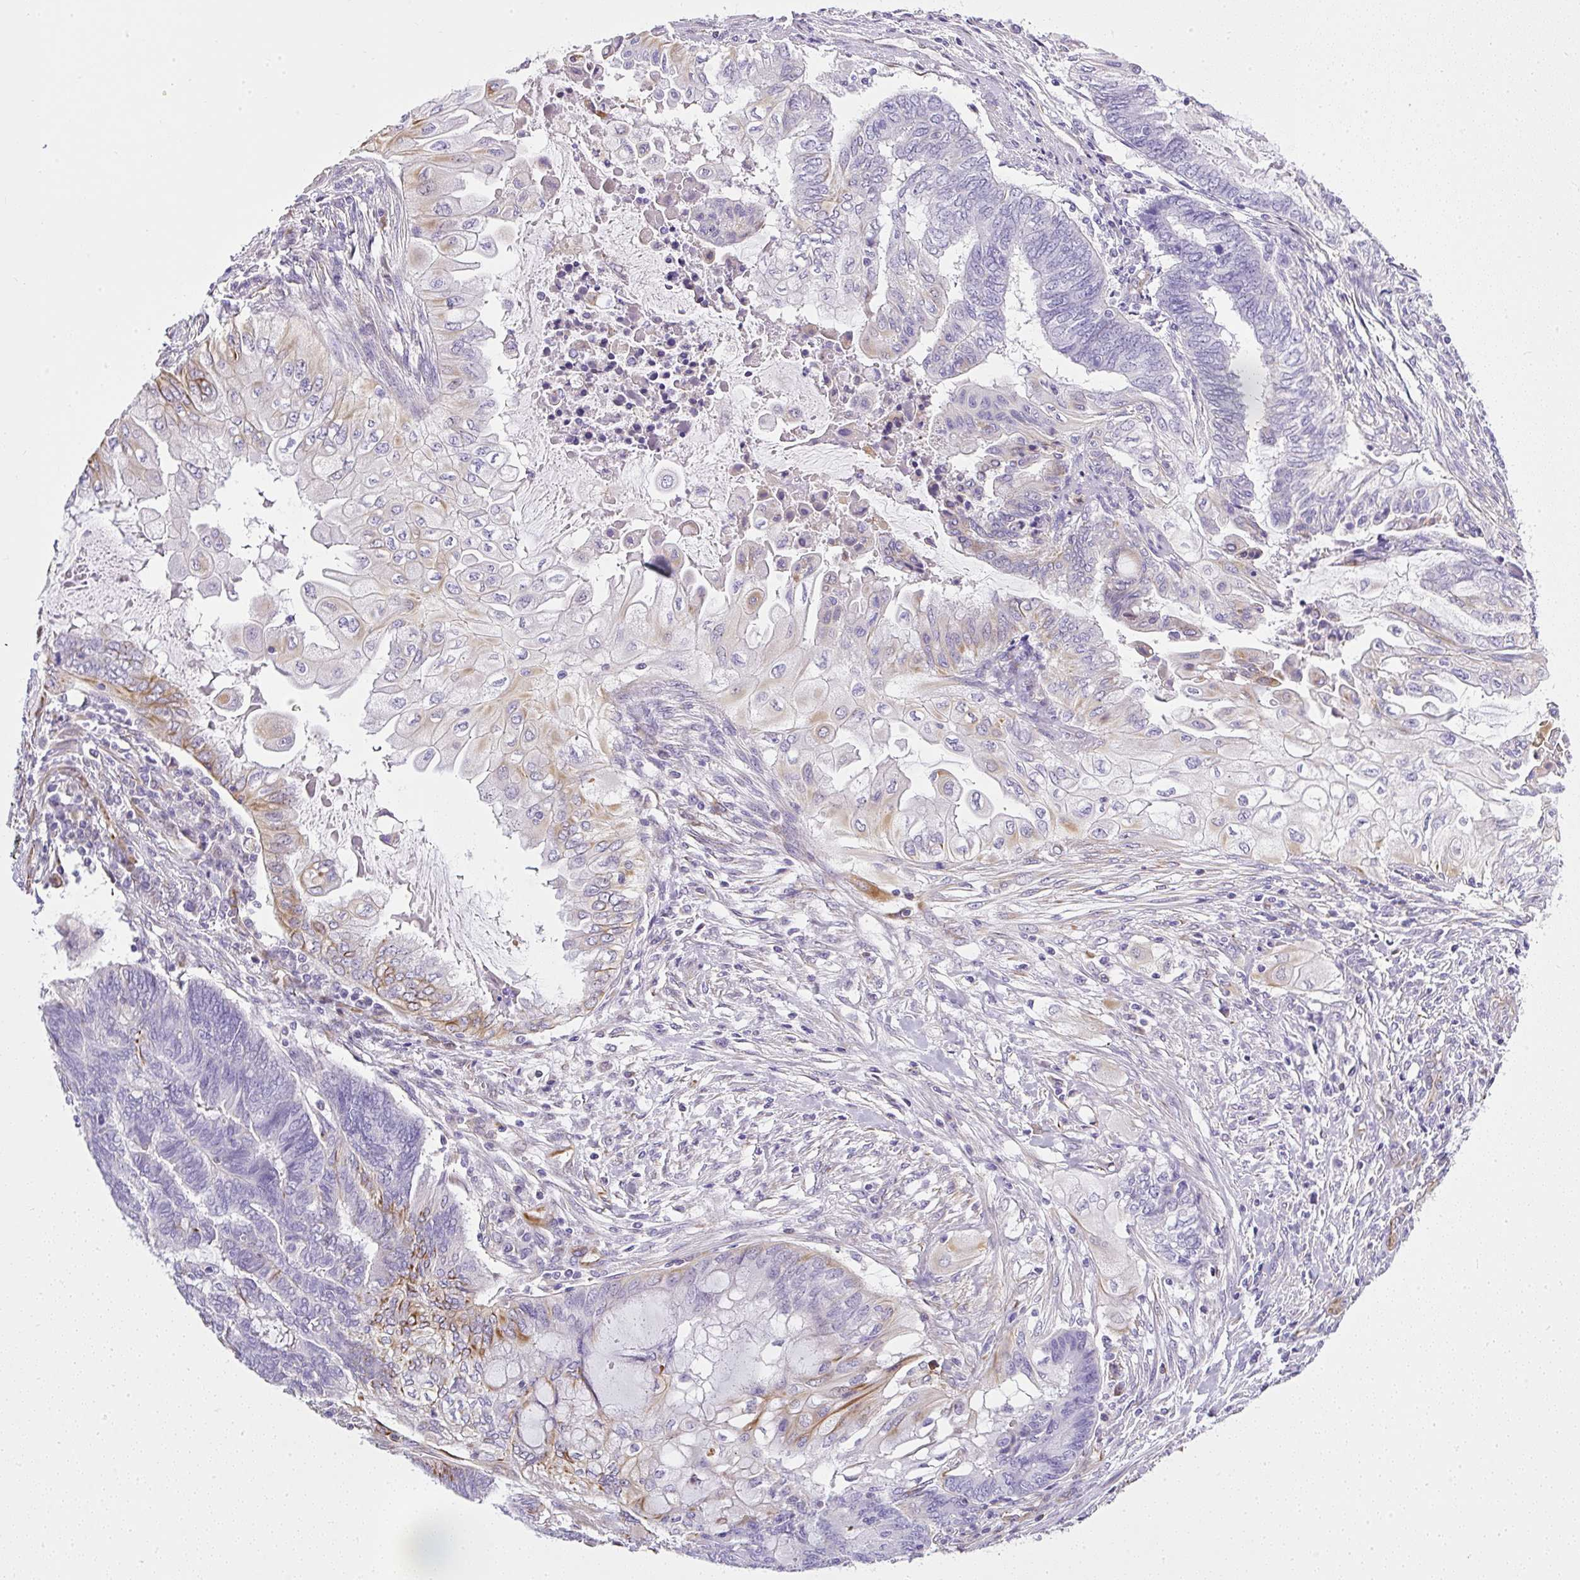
{"staining": {"intensity": "weak", "quantity": "<25%", "location": "cytoplasmic/membranous"}, "tissue": "endometrial cancer", "cell_type": "Tumor cells", "image_type": "cancer", "snomed": [{"axis": "morphology", "description": "Adenocarcinoma, NOS"}, {"axis": "topography", "description": "Uterus"}, {"axis": "topography", "description": "Endometrium"}], "caption": "High magnification brightfield microscopy of endometrial cancer stained with DAB (3,3'-diaminobenzidine) (brown) and counterstained with hematoxylin (blue): tumor cells show no significant positivity.", "gene": "PLS1", "patient": {"sex": "female", "age": 70}}